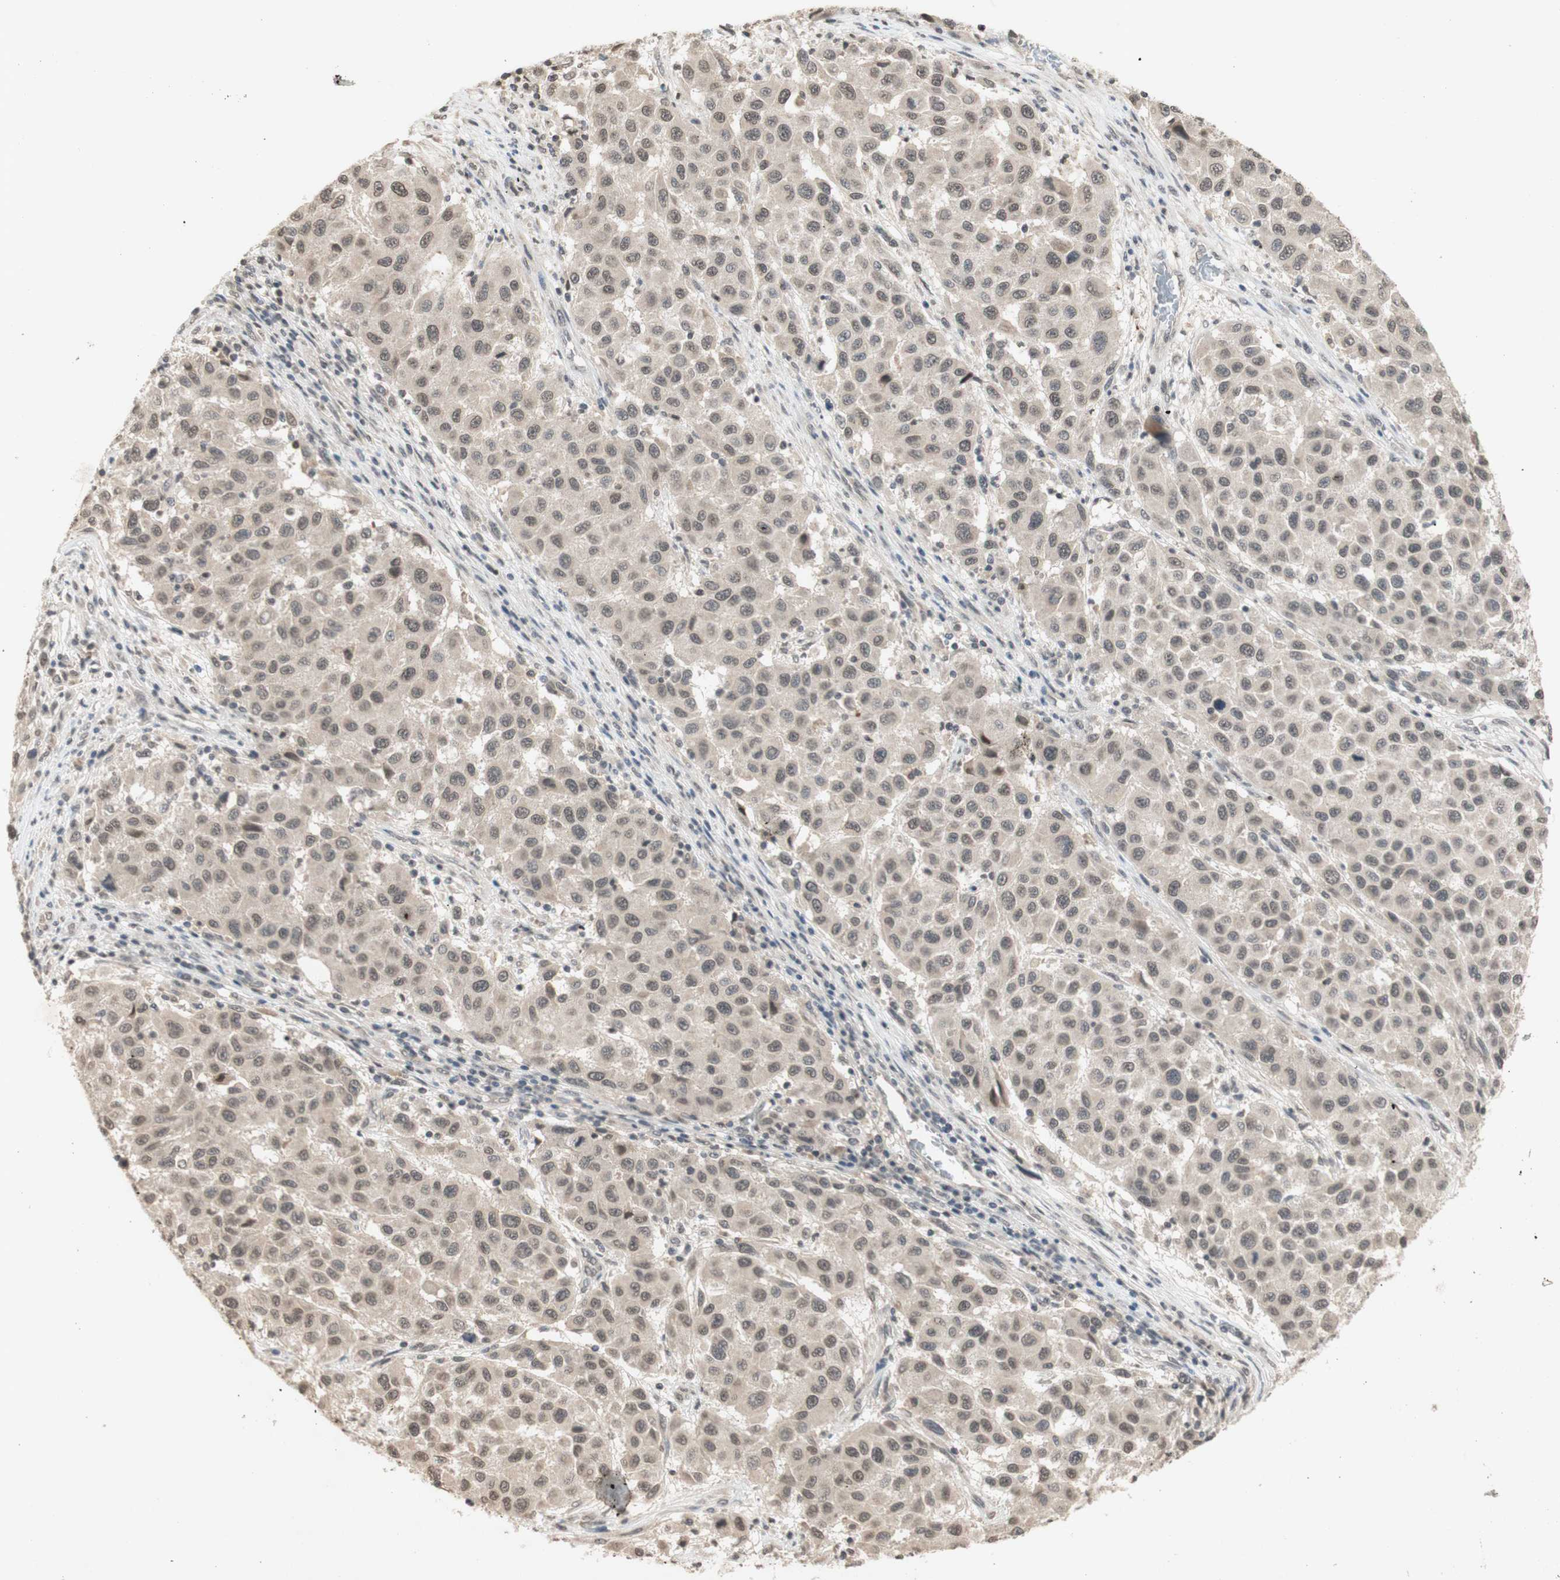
{"staining": {"intensity": "weak", "quantity": "25%-75%", "location": "cytoplasmic/membranous"}, "tissue": "melanoma", "cell_type": "Tumor cells", "image_type": "cancer", "snomed": [{"axis": "morphology", "description": "Malignant melanoma, Metastatic site"}, {"axis": "topography", "description": "Lymph node"}], "caption": "Malignant melanoma (metastatic site) tissue exhibits weak cytoplasmic/membranous staining in about 25%-75% of tumor cells, visualized by immunohistochemistry.", "gene": "GLI1", "patient": {"sex": "male", "age": 61}}